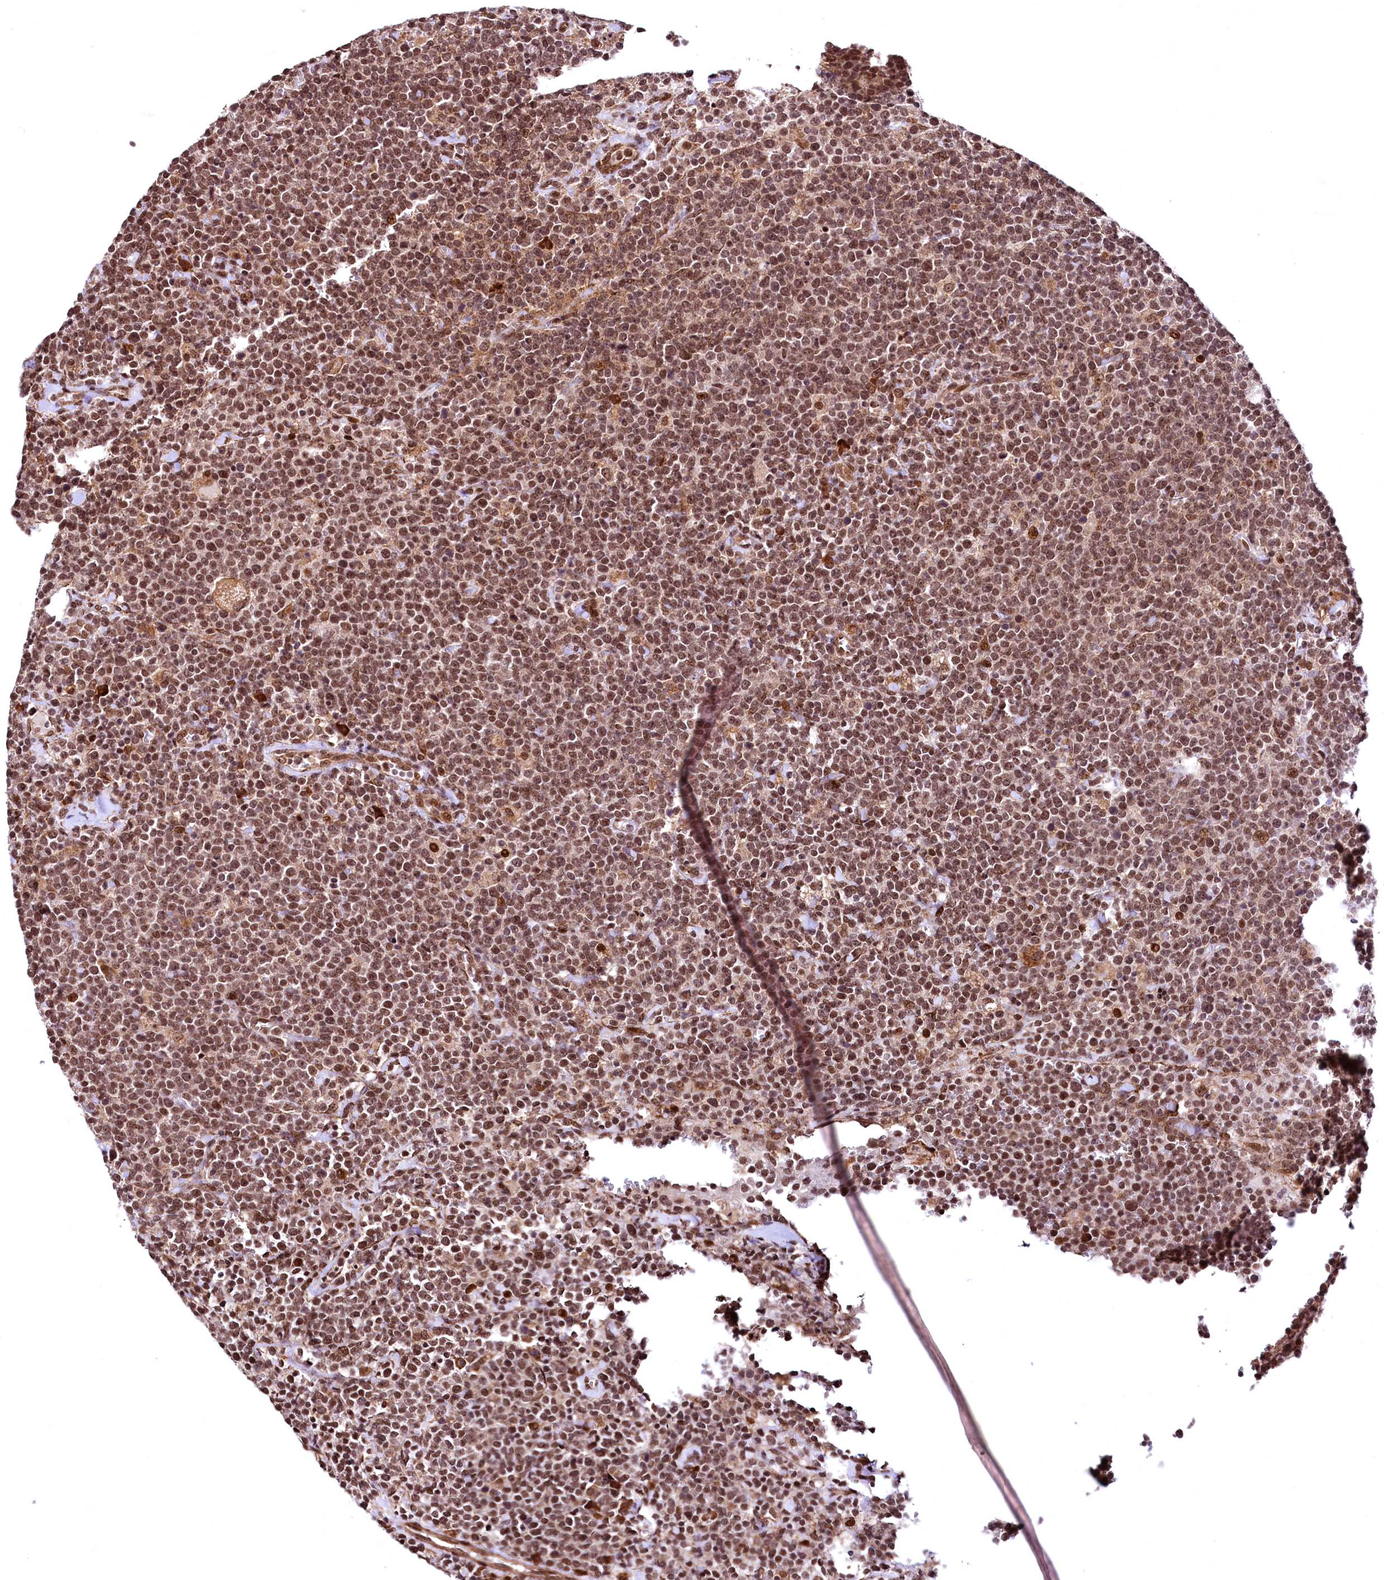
{"staining": {"intensity": "moderate", "quantity": ">75%", "location": "nuclear"}, "tissue": "lymphoma", "cell_type": "Tumor cells", "image_type": "cancer", "snomed": [{"axis": "morphology", "description": "Malignant lymphoma, non-Hodgkin's type, High grade"}, {"axis": "topography", "description": "Lymph node"}], "caption": "DAB (3,3'-diaminobenzidine) immunohistochemical staining of human high-grade malignant lymphoma, non-Hodgkin's type reveals moderate nuclear protein expression in about >75% of tumor cells.", "gene": "PDS5B", "patient": {"sex": "male", "age": 61}}